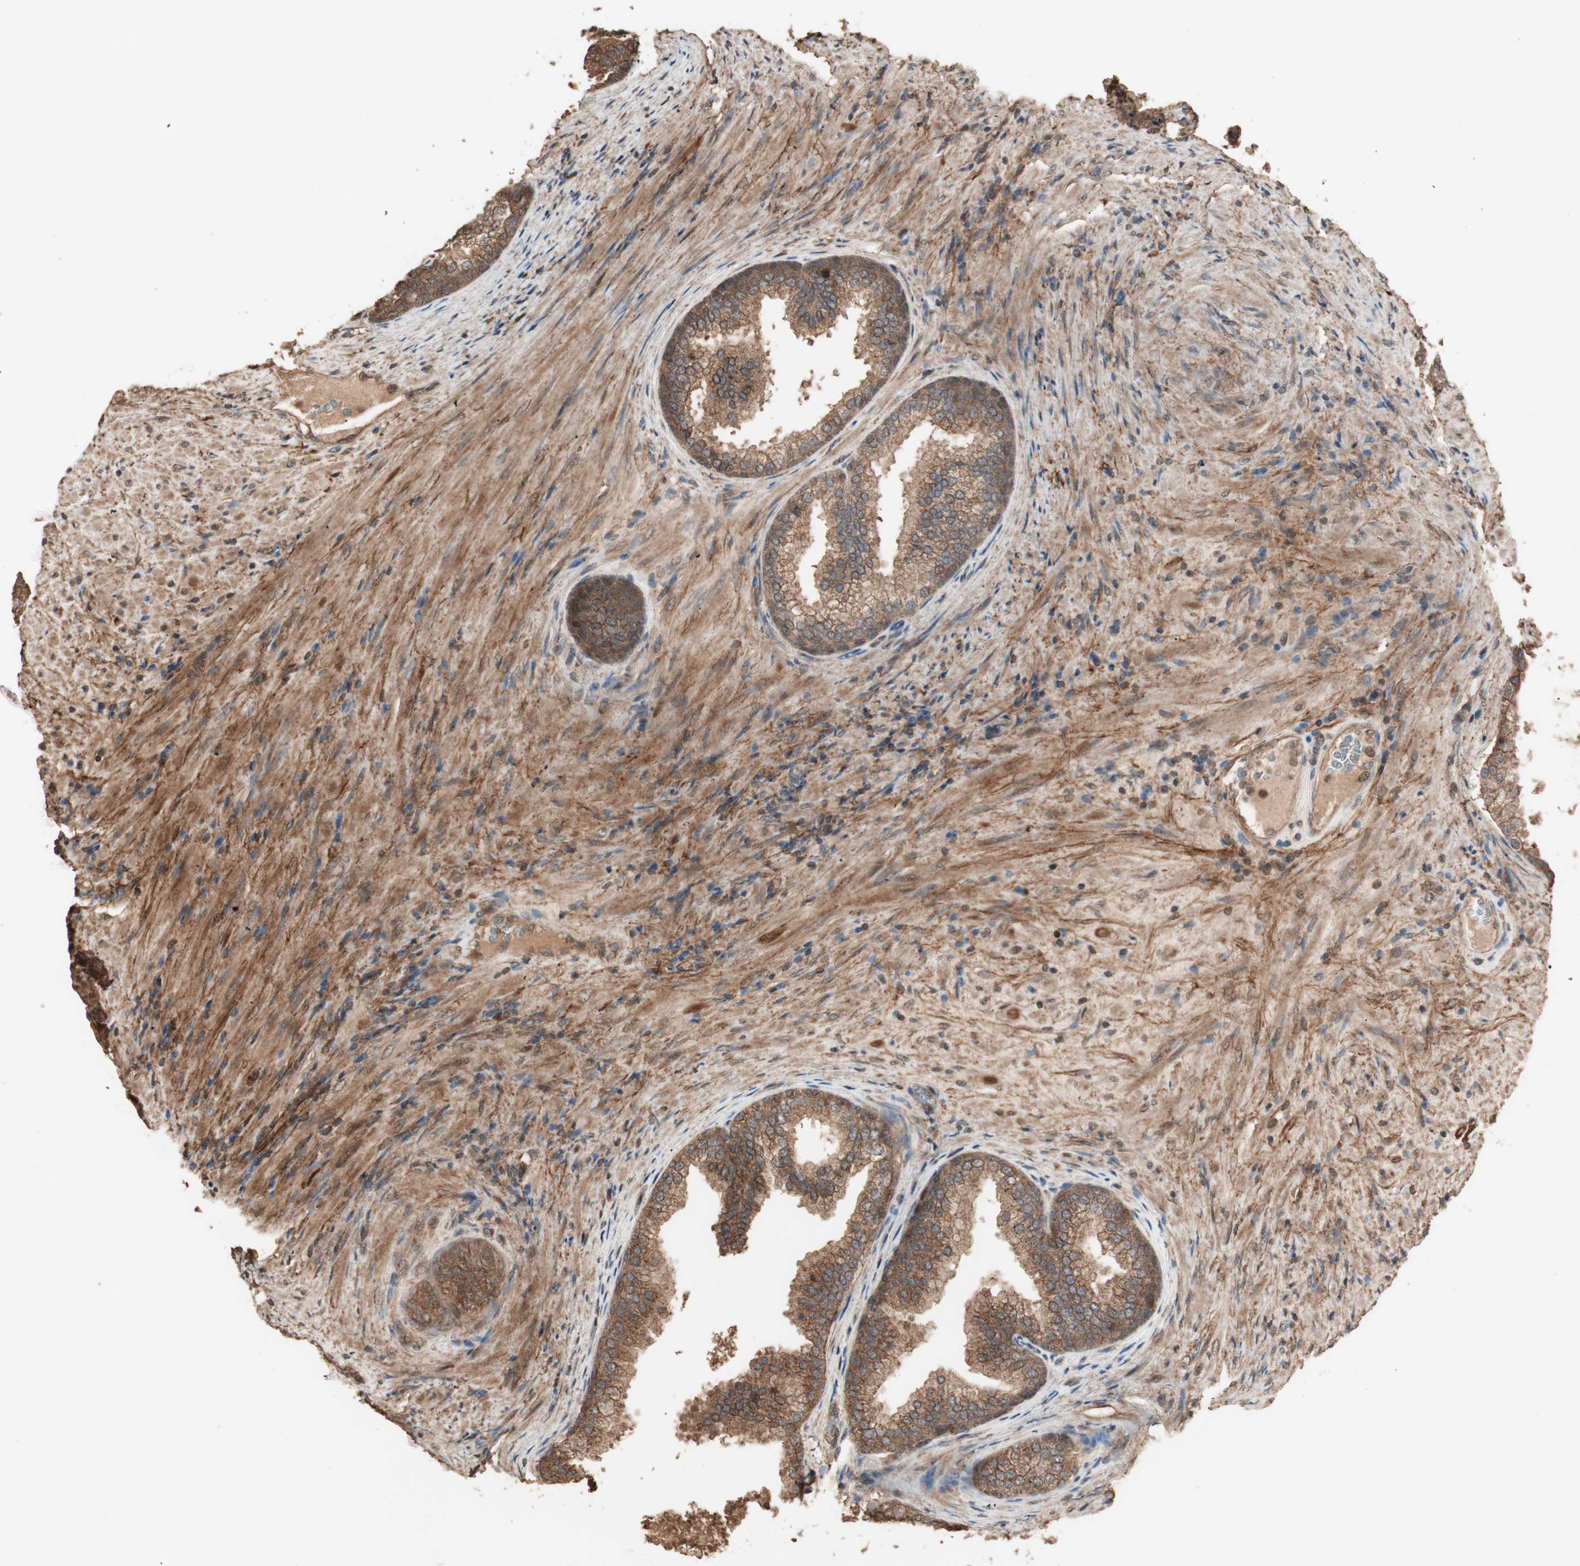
{"staining": {"intensity": "moderate", "quantity": ">75%", "location": "cytoplasmic/membranous,nuclear"}, "tissue": "prostate", "cell_type": "Glandular cells", "image_type": "normal", "snomed": [{"axis": "morphology", "description": "Normal tissue, NOS"}, {"axis": "topography", "description": "Prostate"}], "caption": "Immunohistochemistry (IHC) image of normal human prostate stained for a protein (brown), which reveals medium levels of moderate cytoplasmic/membranous,nuclear positivity in approximately >75% of glandular cells.", "gene": "USP20", "patient": {"sex": "male", "age": 76}}